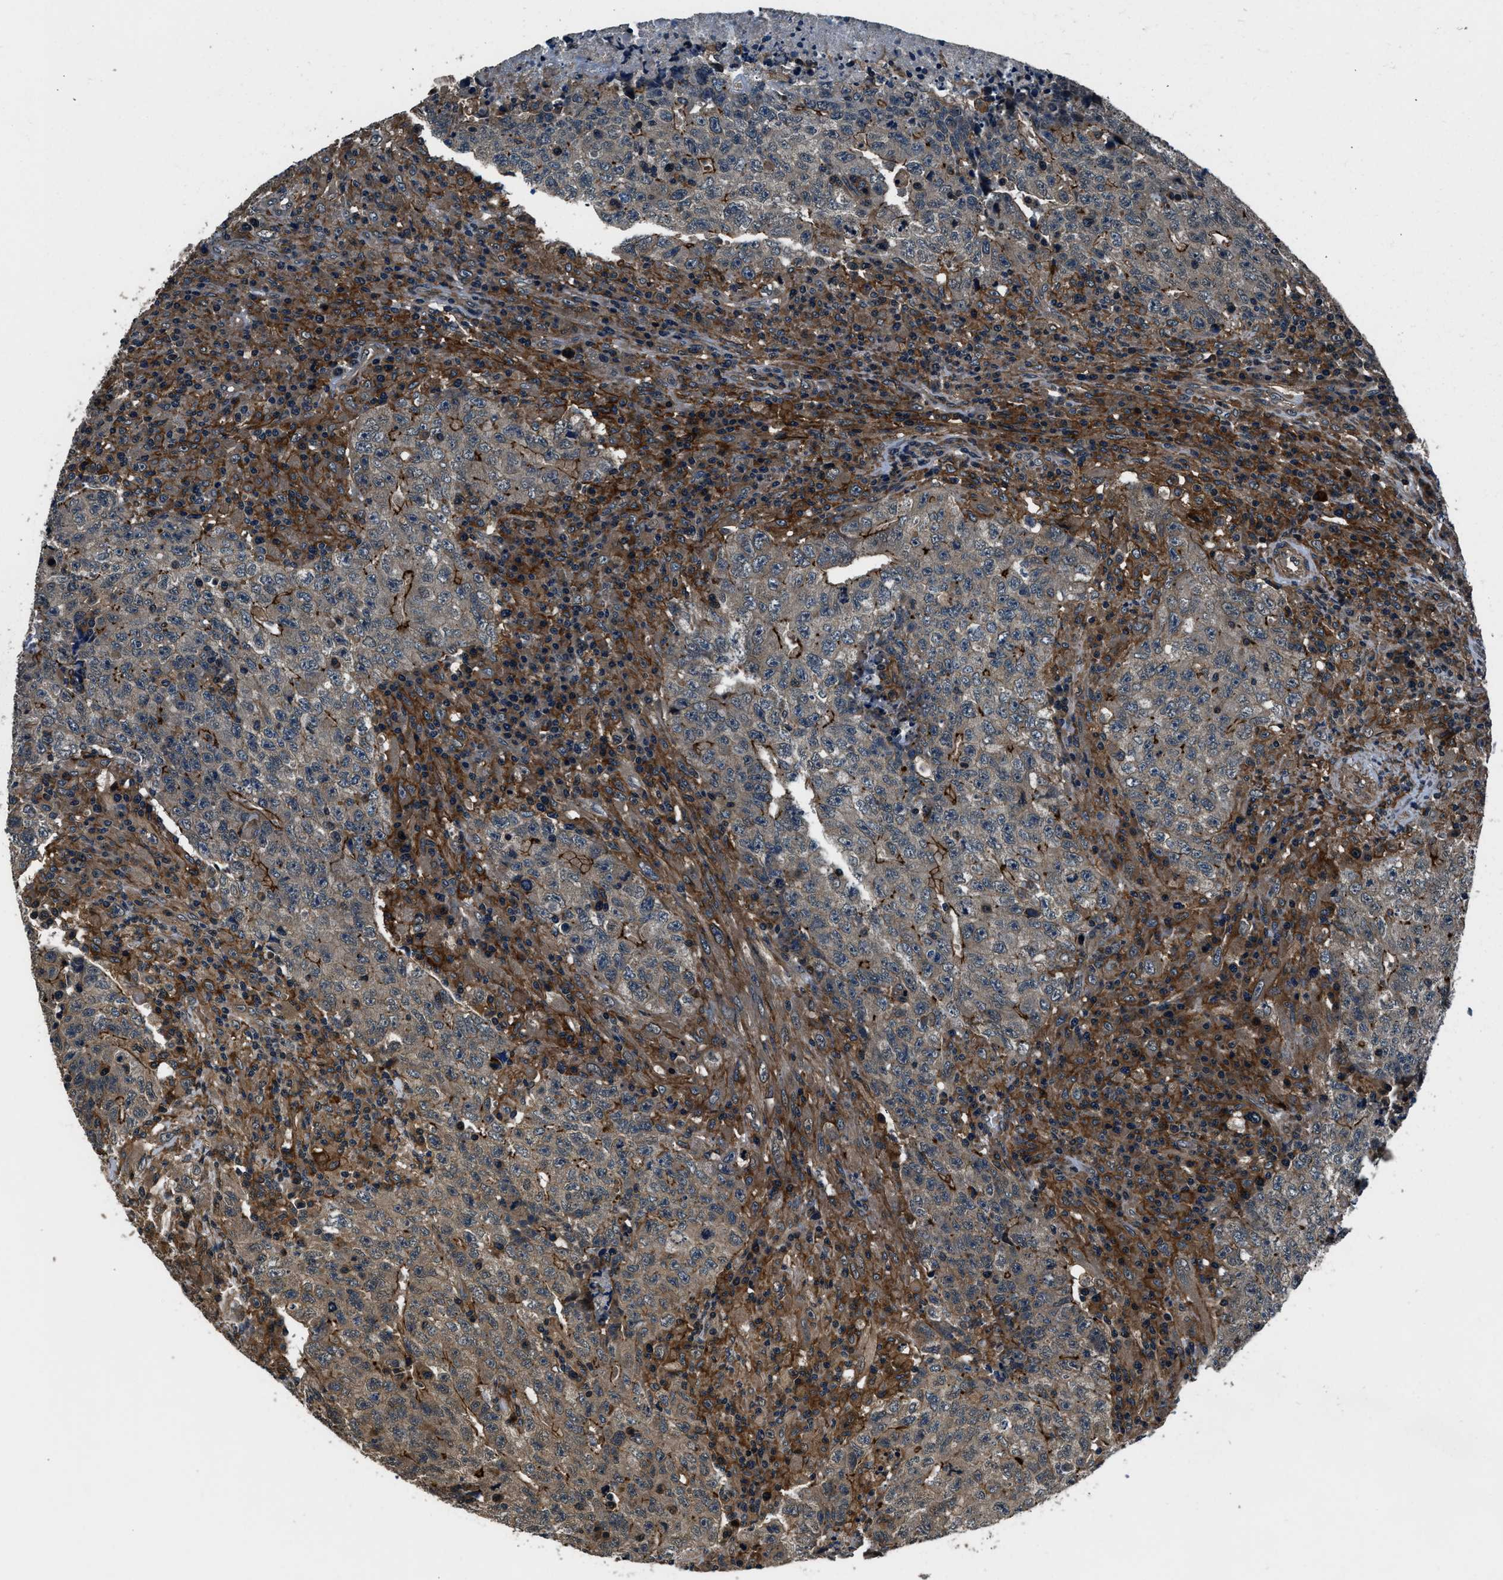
{"staining": {"intensity": "moderate", "quantity": "25%-75%", "location": "cytoplasmic/membranous"}, "tissue": "testis cancer", "cell_type": "Tumor cells", "image_type": "cancer", "snomed": [{"axis": "morphology", "description": "Necrosis, NOS"}, {"axis": "morphology", "description": "Carcinoma, Embryonal, NOS"}, {"axis": "topography", "description": "Testis"}], "caption": "Immunohistochemistry micrograph of neoplastic tissue: human testis cancer (embryonal carcinoma) stained using immunohistochemistry shows medium levels of moderate protein expression localized specifically in the cytoplasmic/membranous of tumor cells, appearing as a cytoplasmic/membranous brown color.", "gene": "ARHGEF11", "patient": {"sex": "male", "age": 19}}